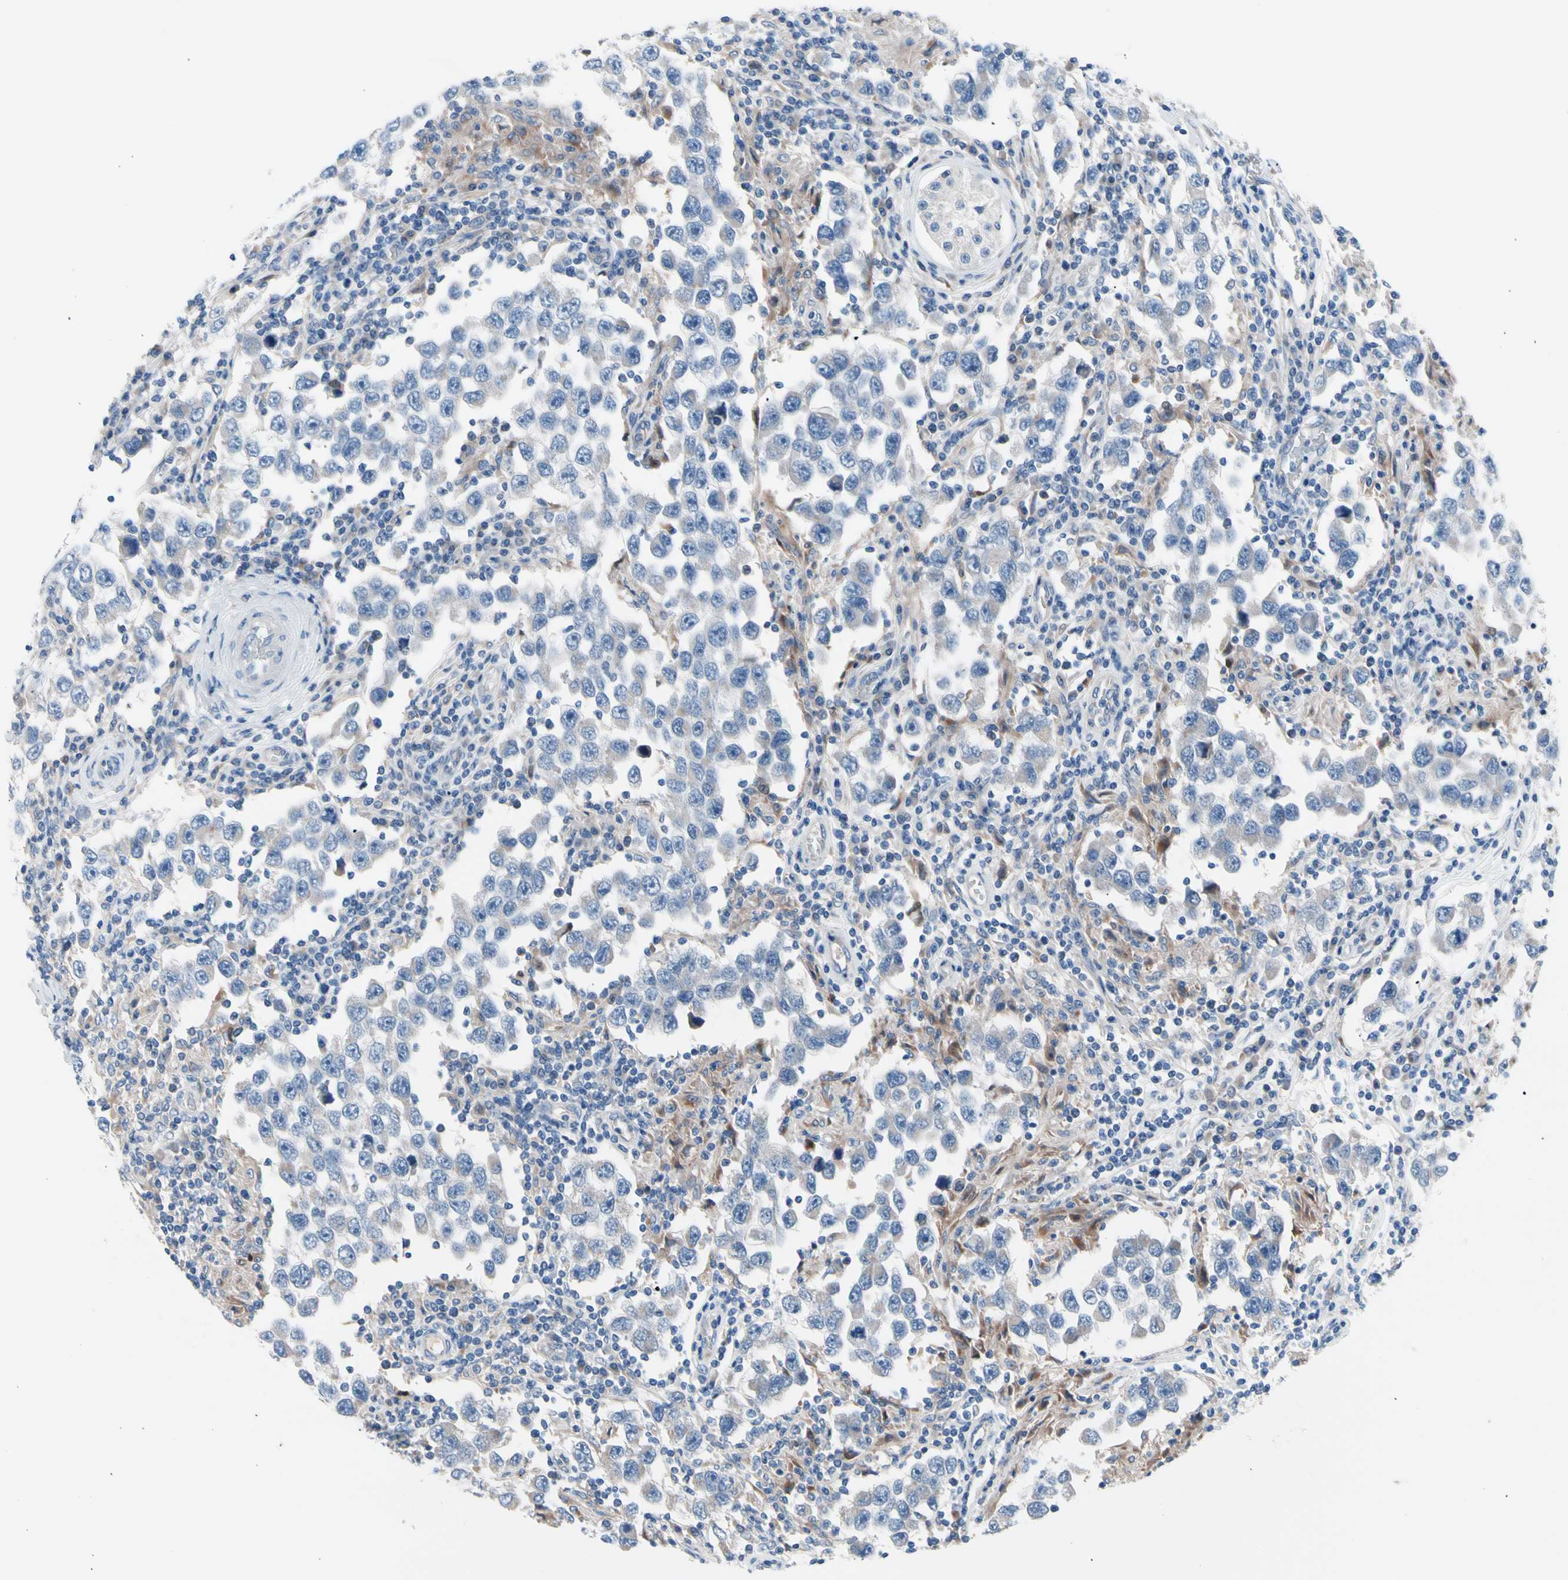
{"staining": {"intensity": "weak", "quantity": "<25%", "location": "cytoplasmic/membranous"}, "tissue": "testis cancer", "cell_type": "Tumor cells", "image_type": "cancer", "snomed": [{"axis": "morphology", "description": "Carcinoma, Embryonal, NOS"}, {"axis": "topography", "description": "Testis"}], "caption": "IHC micrograph of human embryonal carcinoma (testis) stained for a protein (brown), which demonstrates no expression in tumor cells.", "gene": "CASQ1", "patient": {"sex": "male", "age": 21}}